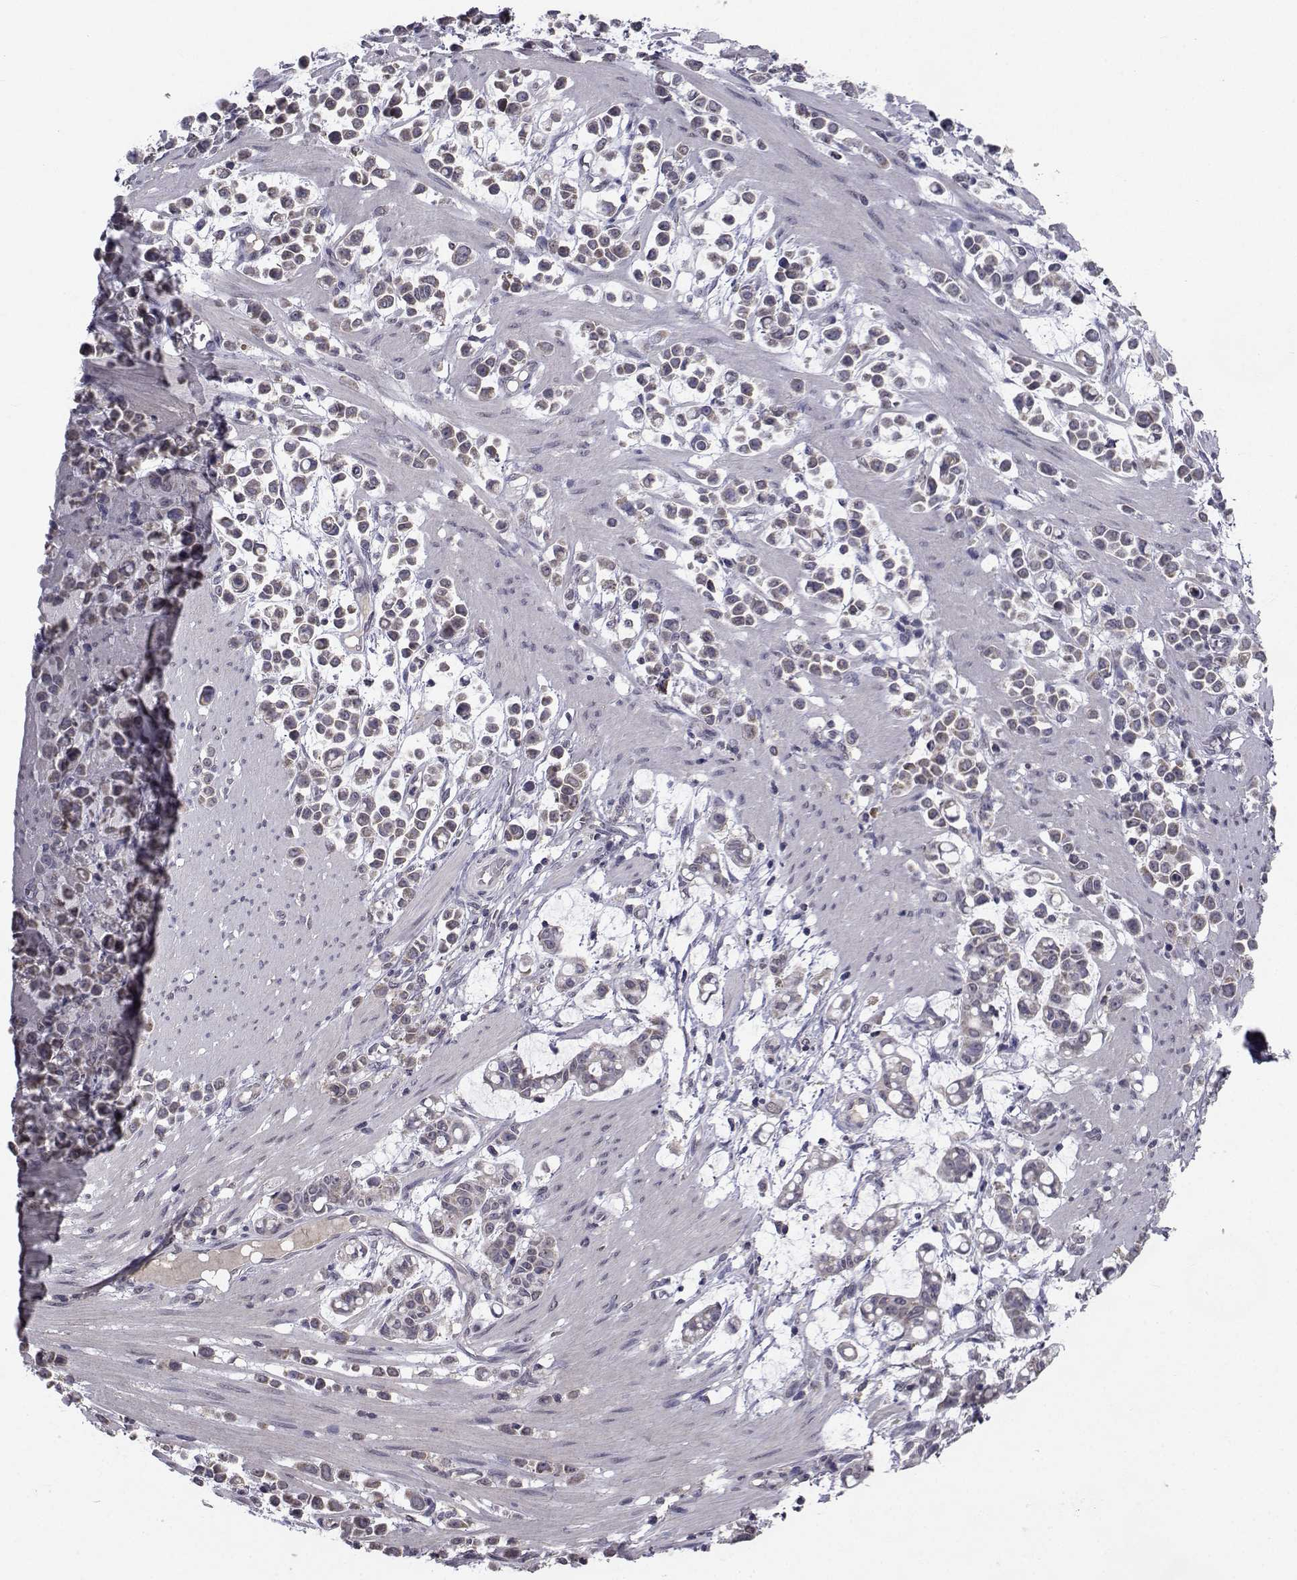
{"staining": {"intensity": "moderate", "quantity": "<25%", "location": "cytoplasmic/membranous"}, "tissue": "stomach cancer", "cell_type": "Tumor cells", "image_type": "cancer", "snomed": [{"axis": "morphology", "description": "Adenocarcinoma, NOS"}, {"axis": "topography", "description": "Stomach"}], "caption": "An IHC image of neoplastic tissue is shown. Protein staining in brown labels moderate cytoplasmic/membranous positivity in stomach cancer (adenocarcinoma) within tumor cells. Nuclei are stained in blue.", "gene": "CYP2S1", "patient": {"sex": "male", "age": 82}}